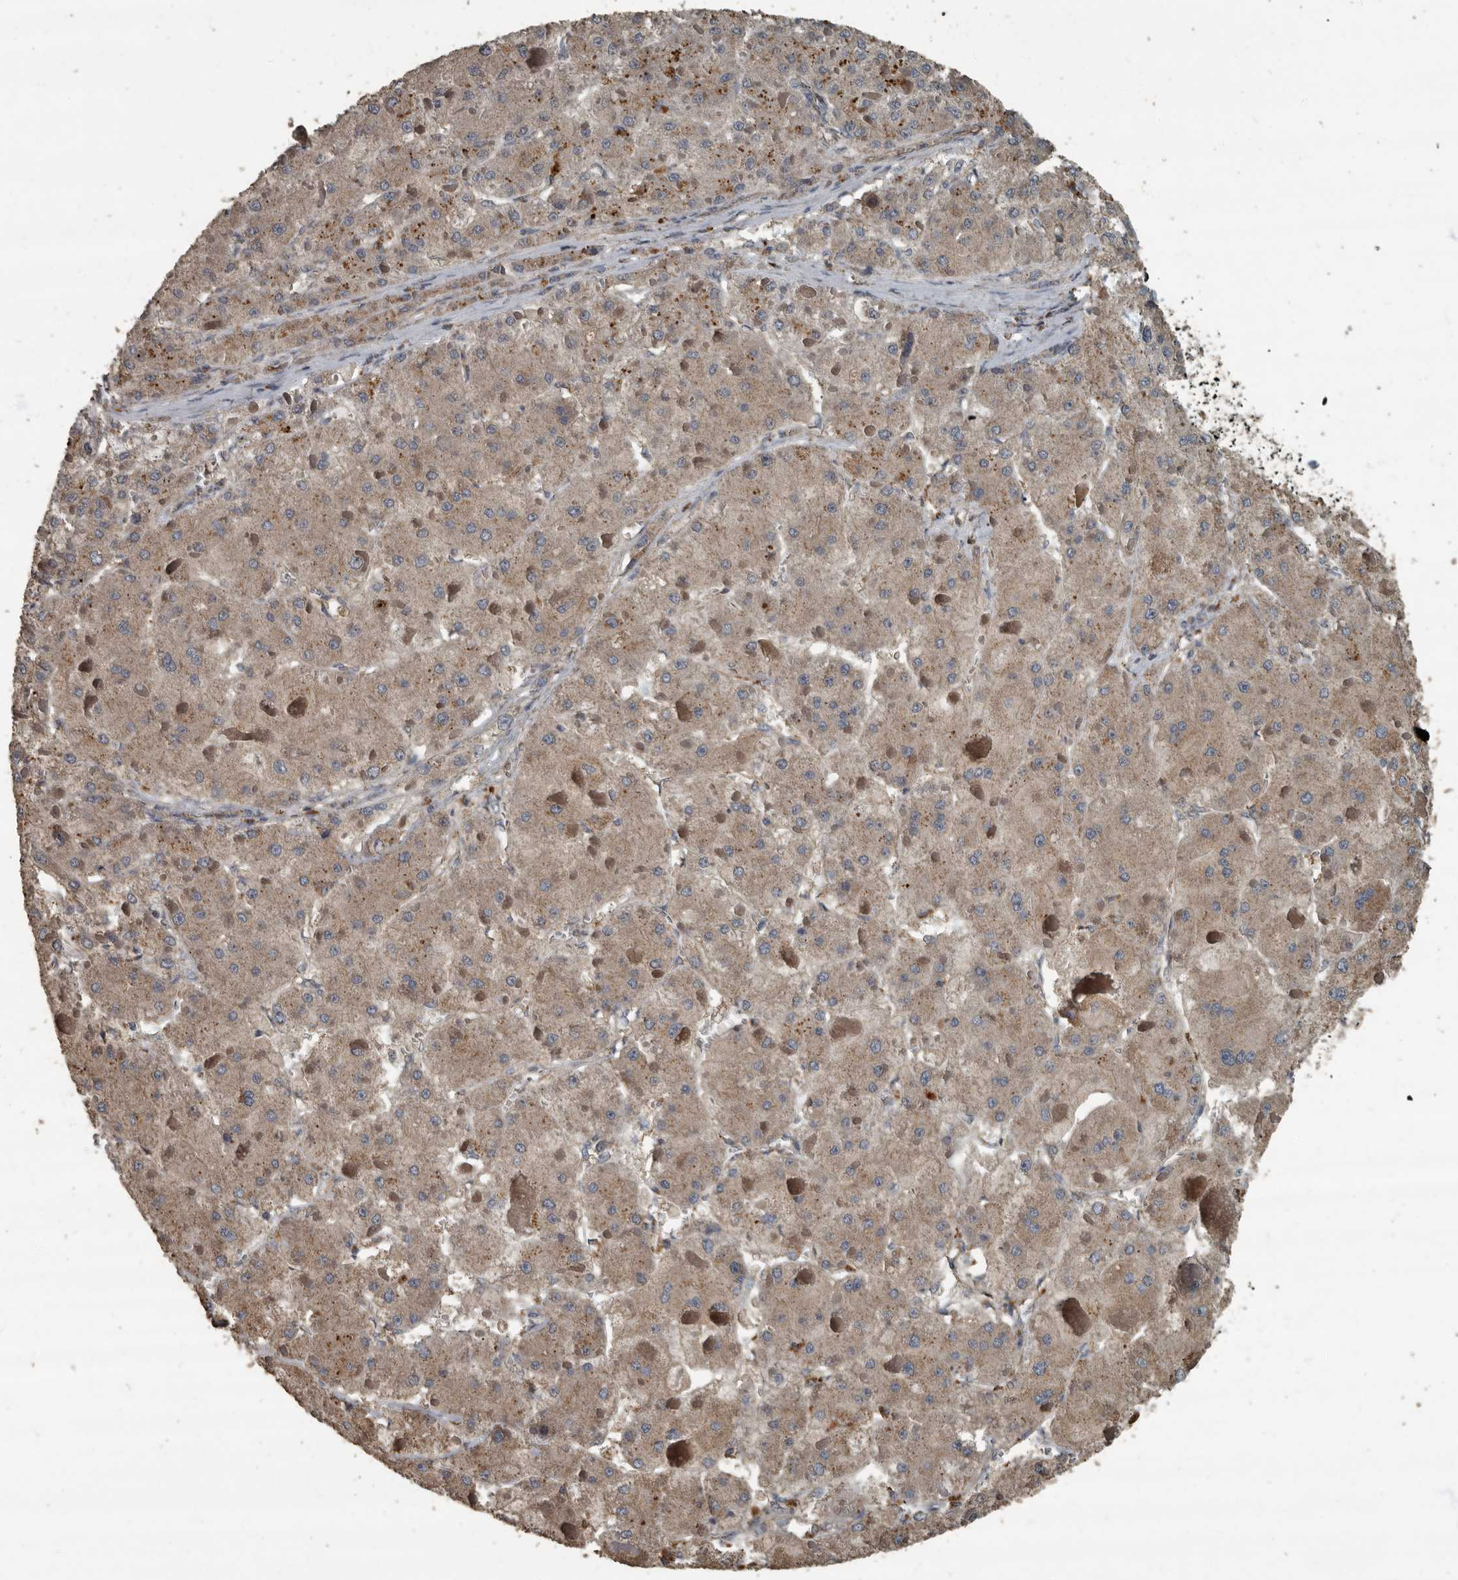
{"staining": {"intensity": "weak", "quantity": ">75%", "location": "cytoplasmic/membranous"}, "tissue": "liver cancer", "cell_type": "Tumor cells", "image_type": "cancer", "snomed": [{"axis": "morphology", "description": "Carcinoma, Hepatocellular, NOS"}, {"axis": "topography", "description": "Liver"}], "caption": "The immunohistochemical stain highlights weak cytoplasmic/membranous expression in tumor cells of hepatocellular carcinoma (liver) tissue.", "gene": "IL15RA", "patient": {"sex": "female", "age": 73}}